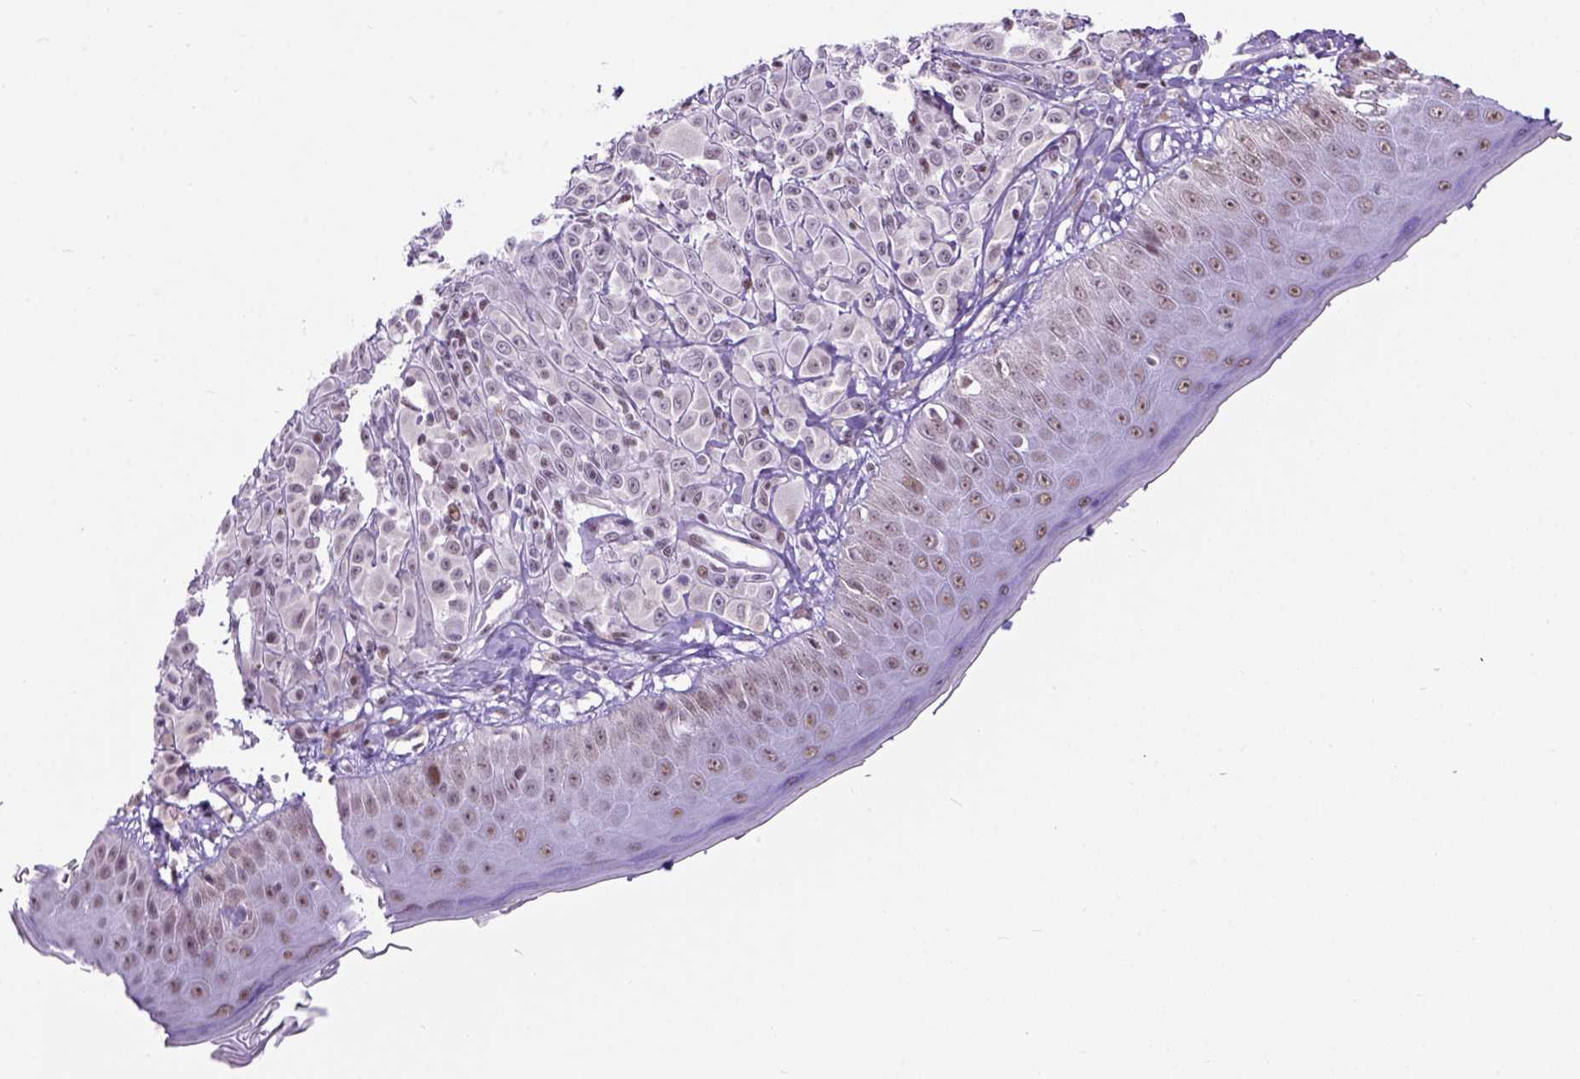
{"staining": {"intensity": "negative", "quantity": "none", "location": "none"}, "tissue": "melanoma", "cell_type": "Tumor cells", "image_type": "cancer", "snomed": [{"axis": "morphology", "description": "Malignant melanoma, NOS"}, {"axis": "topography", "description": "Skin"}], "caption": "The IHC image has no significant staining in tumor cells of malignant melanoma tissue. (Immunohistochemistry (ihc), brightfield microscopy, high magnification).", "gene": "TBPL1", "patient": {"sex": "male", "age": 67}}